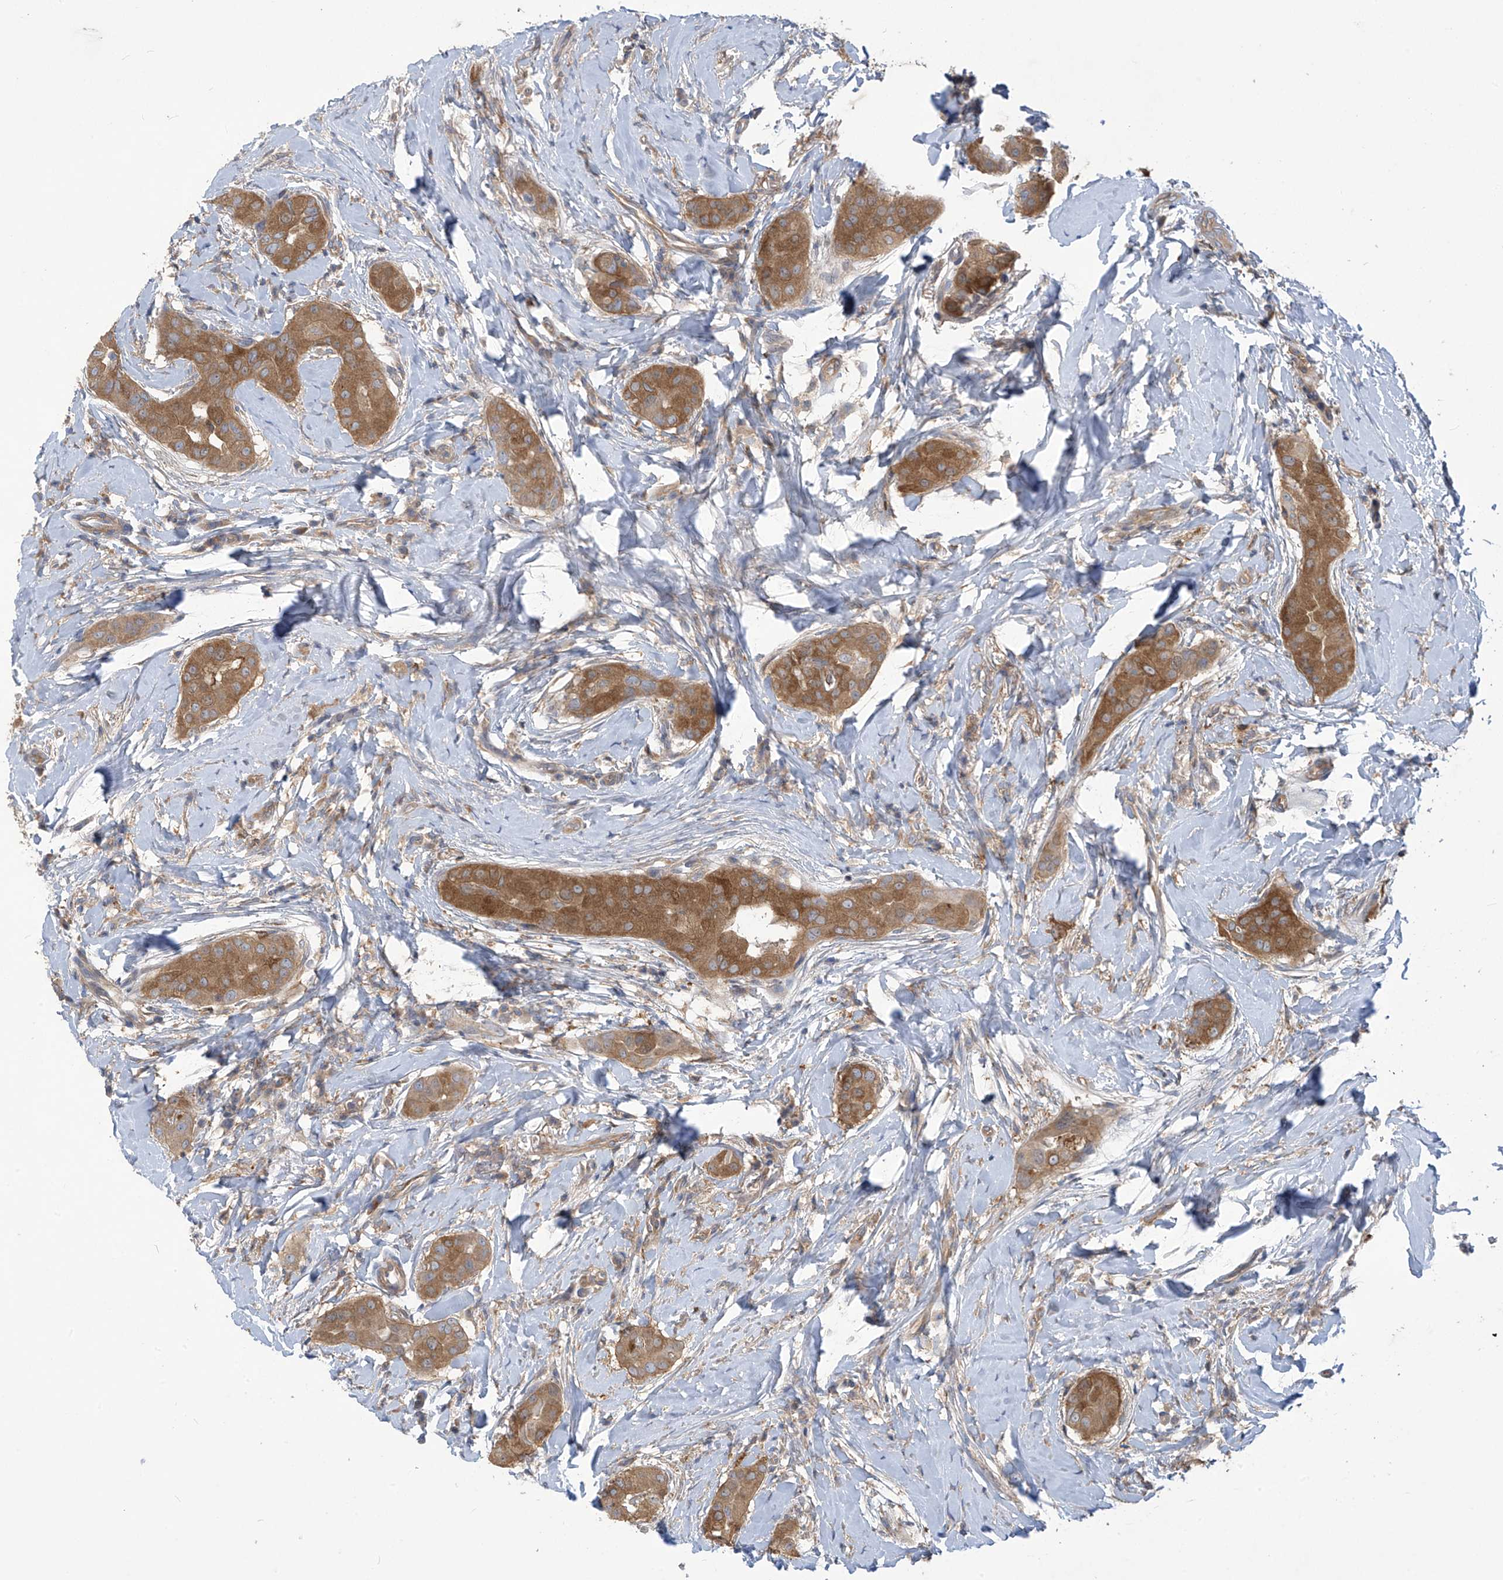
{"staining": {"intensity": "moderate", "quantity": ">75%", "location": "cytoplasmic/membranous"}, "tissue": "thyroid cancer", "cell_type": "Tumor cells", "image_type": "cancer", "snomed": [{"axis": "morphology", "description": "Papillary adenocarcinoma, NOS"}, {"axis": "topography", "description": "Thyroid gland"}], "caption": "The micrograph reveals staining of thyroid cancer (papillary adenocarcinoma), revealing moderate cytoplasmic/membranous protein positivity (brown color) within tumor cells. Using DAB (3,3'-diaminobenzidine) (brown) and hematoxylin (blue) stains, captured at high magnification using brightfield microscopy.", "gene": "ADI1", "patient": {"sex": "male", "age": 33}}